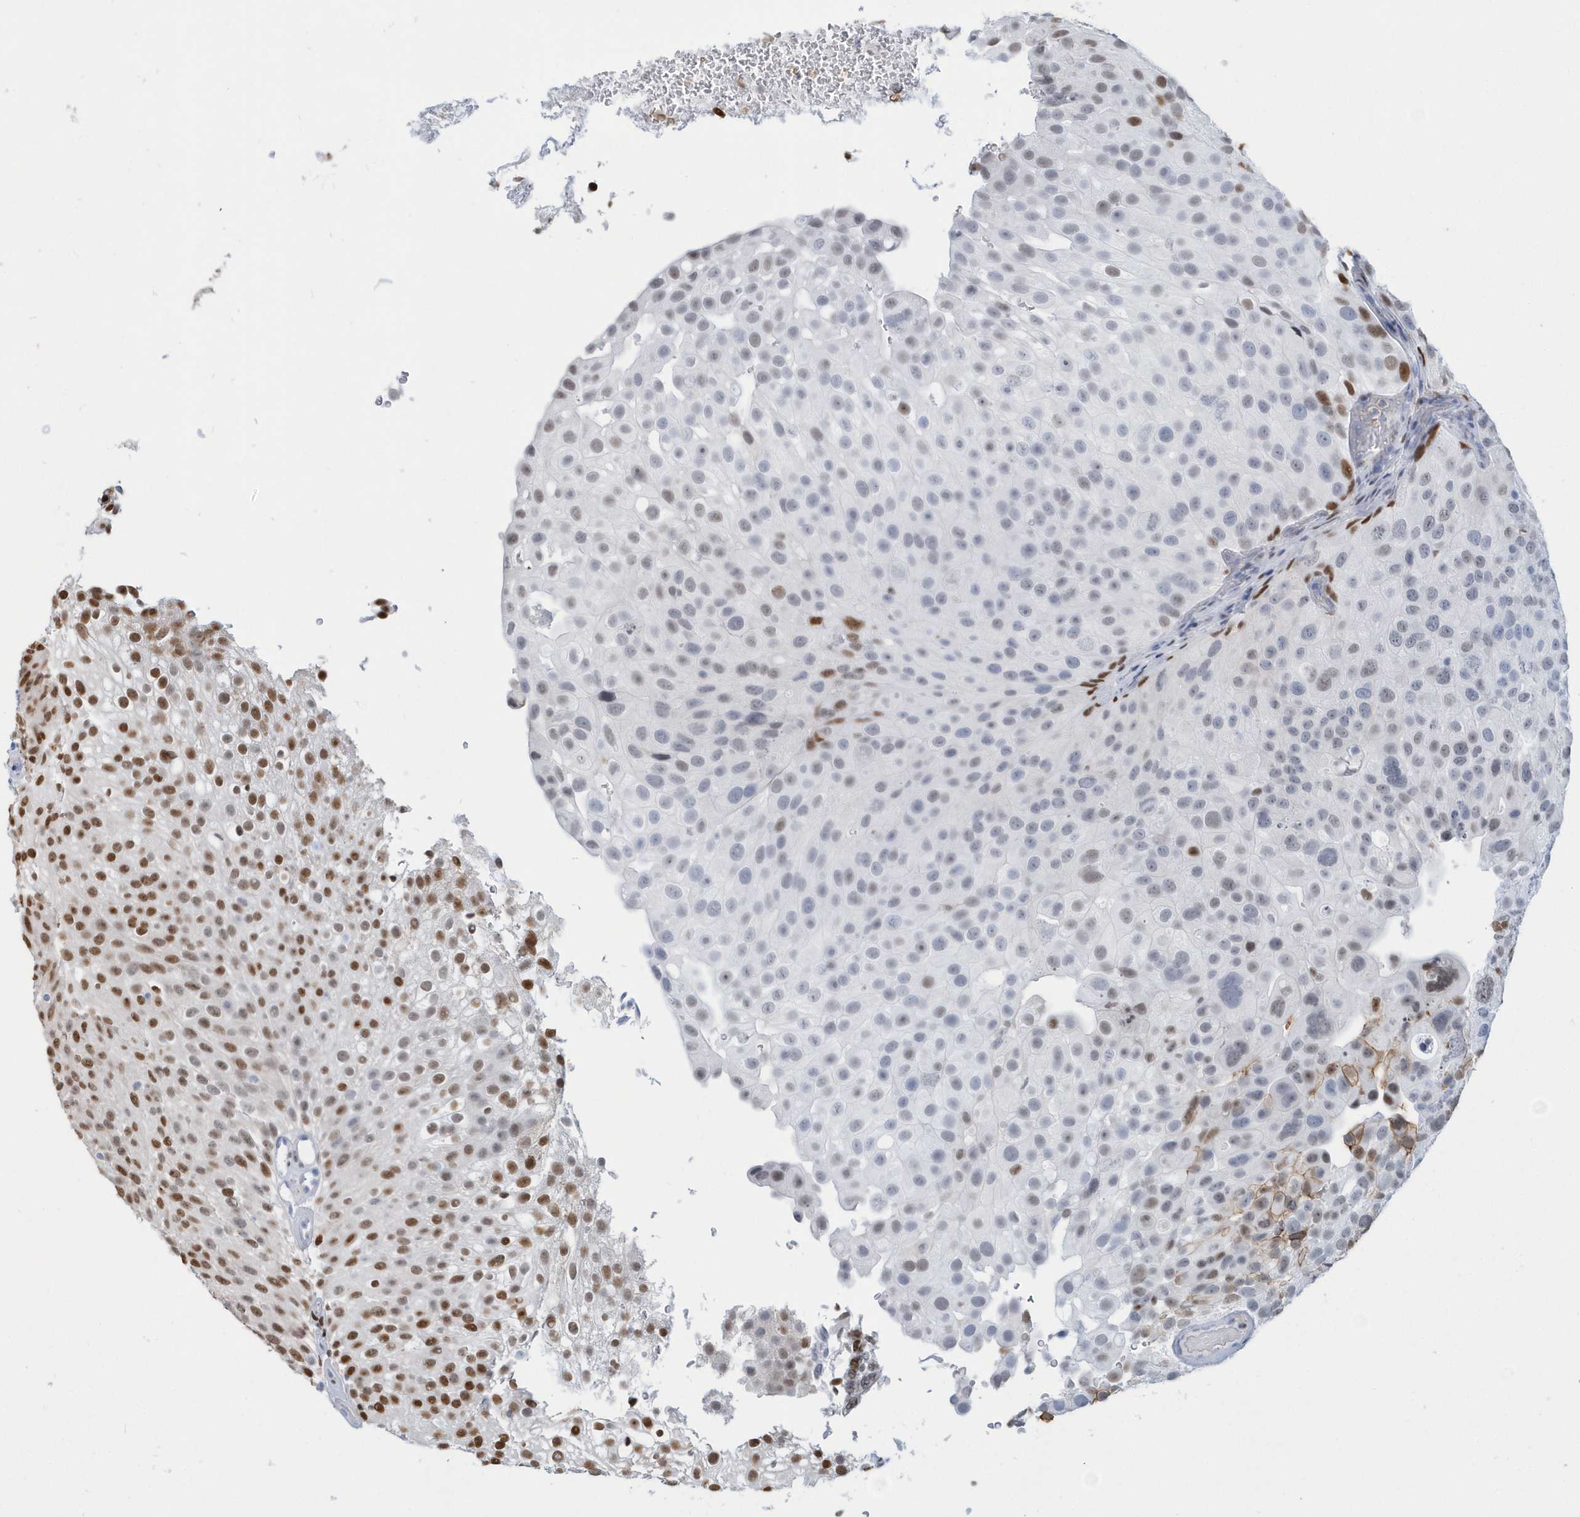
{"staining": {"intensity": "moderate", "quantity": "<25%", "location": "nuclear"}, "tissue": "urothelial cancer", "cell_type": "Tumor cells", "image_type": "cancer", "snomed": [{"axis": "morphology", "description": "Urothelial carcinoma, Low grade"}, {"axis": "topography", "description": "Urinary bladder"}], "caption": "Immunohistochemical staining of human urothelial carcinoma (low-grade) displays low levels of moderate nuclear protein staining in about <25% of tumor cells.", "gene": "MACROH2A2", "patient": {"sex": "male", "age": 78}}